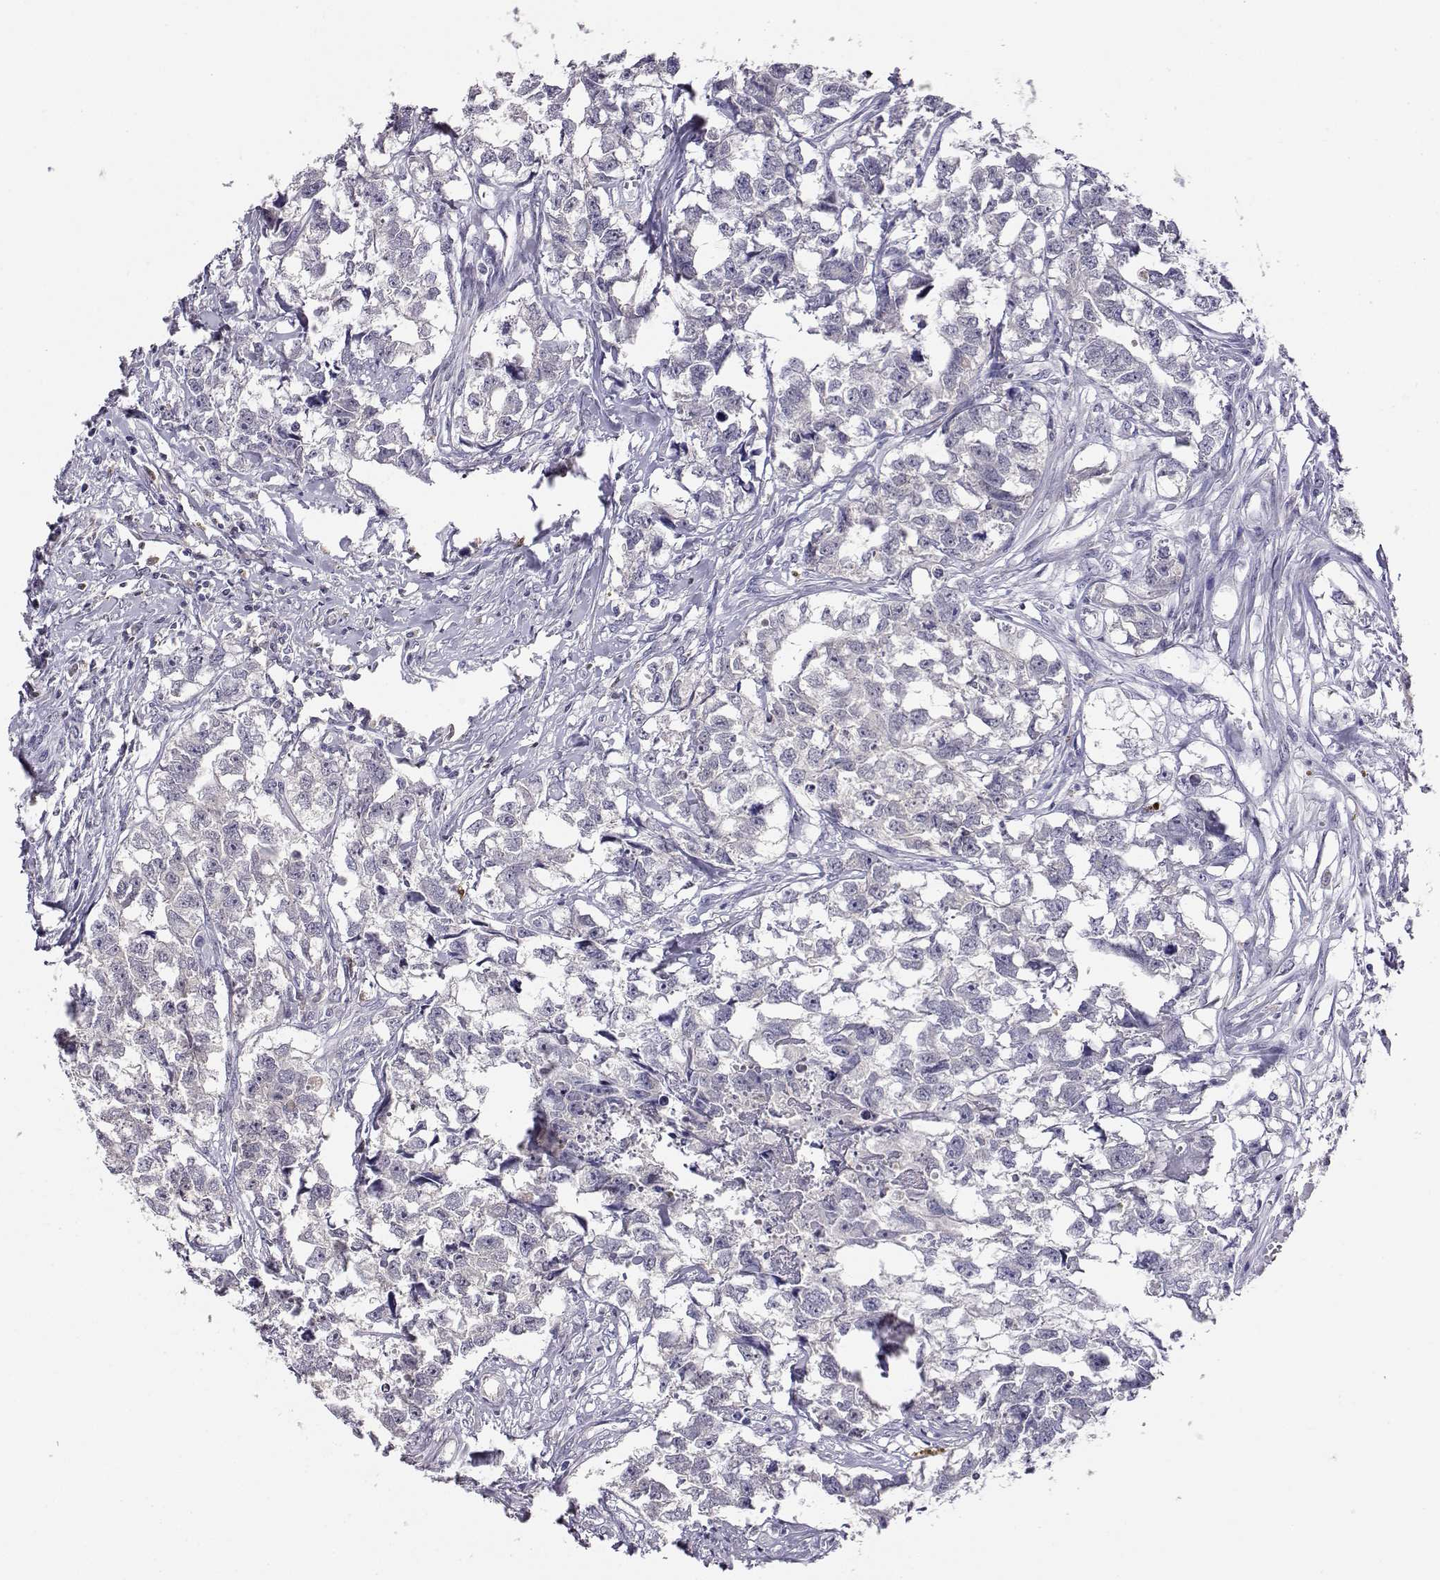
{"staining": {"intensity": "negative", "quantity": "none", "location": "none"}, "tissue": "testis cancer", "cell_type": "Tumor cells", "image_type": "cancer", "snomed": [{"axis": "morphology", "description": "Carcinoma, Embryonal, NOS"}, {"axis": "morphology", "description": "Teratoma, malignant, NOS"}, {"axis": "topography", "description": "Testis"}], "caption": "The micrograph demonstrates no significant staining in tumor cells of testis cancer.", "gene": "AKR1B1", "patient": {"sex": "male", "age": 44}}